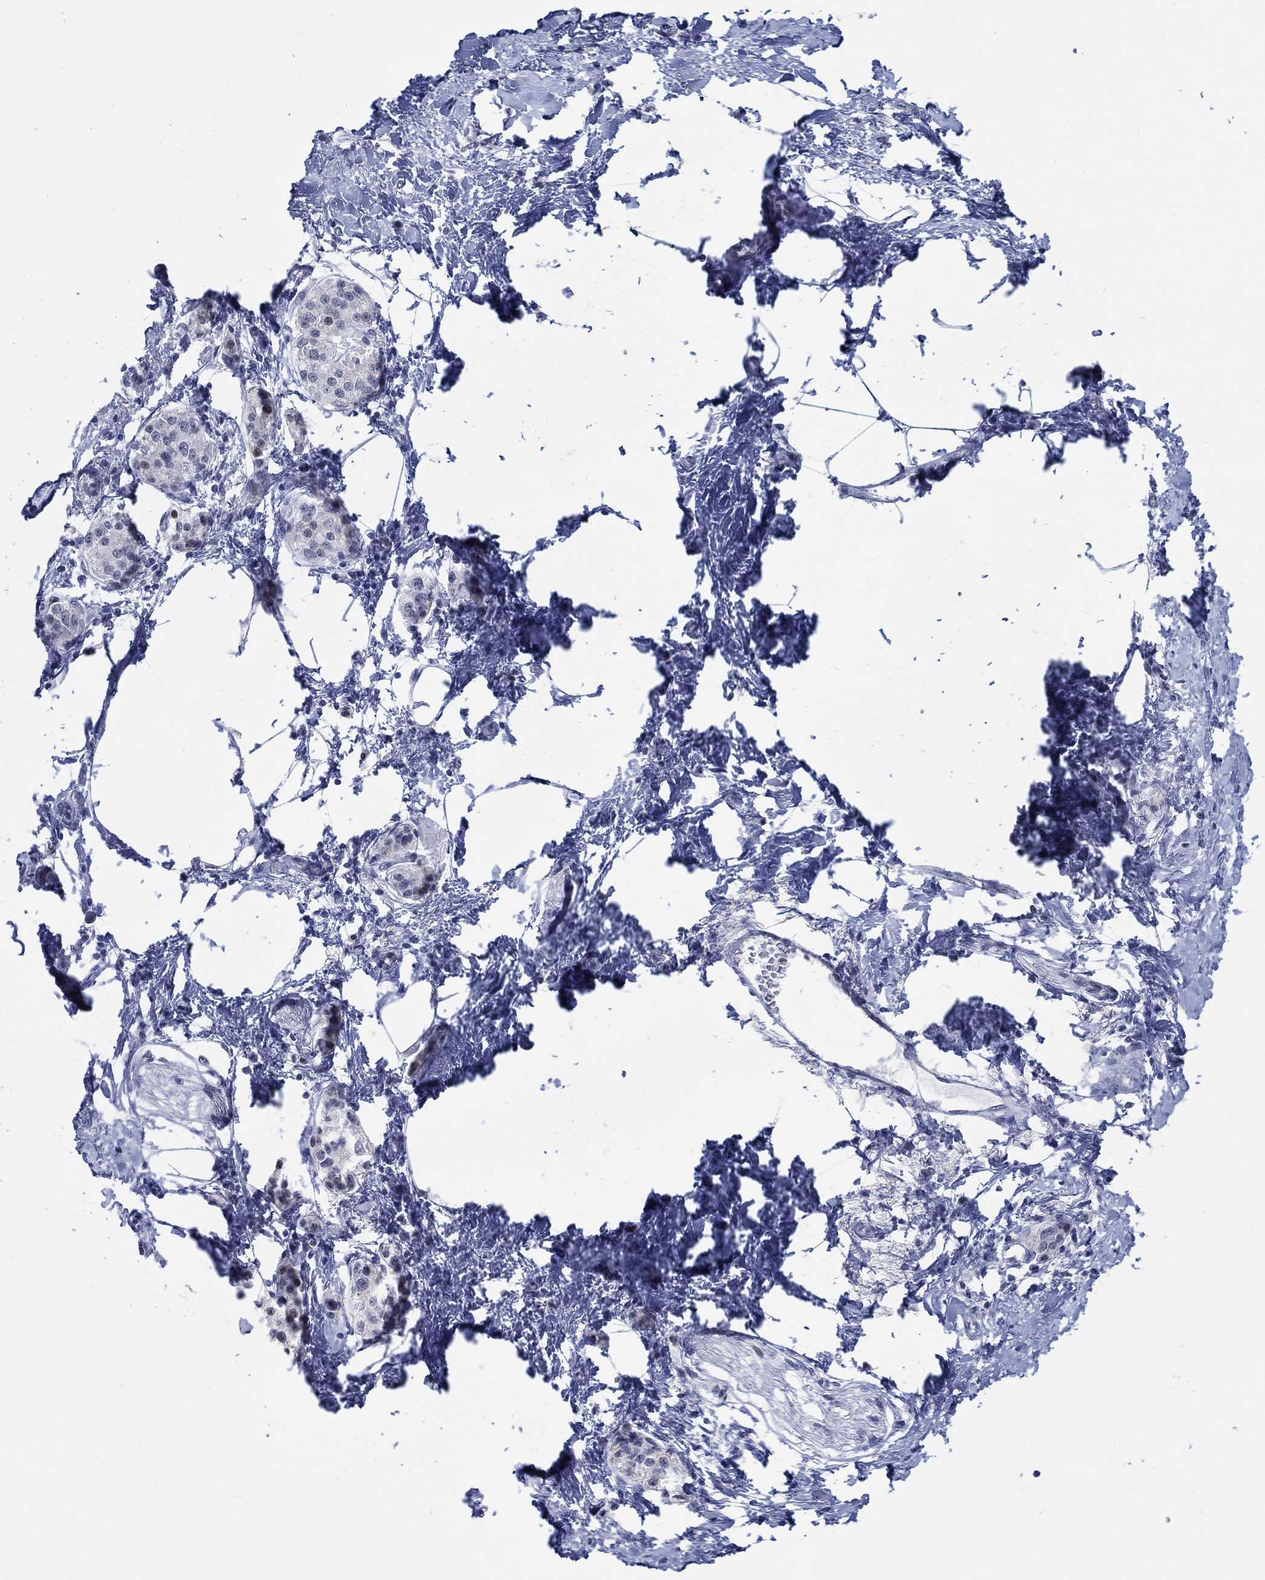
{"staining": {"intensity": "negative", "quantity": "none", "location": "none"}, "tissue": "pancreatic cancer", "cell_type": "Tumor cells", "image_type": "cancer", "snomed": [{"axis": "morphology", "description": "Normal tissue, NOS"}, {"axis": "morphology", "description": "Adenocarcinoma, NOS"}, {"axis": "topography", "description": "Pancreas"}, {"axis": "topography", "description": "Duodenum"}], "caption": "High magnification brightfield microscopy of pancreatic cancer stained with DAB (3,3'-diaminobenzidine) (brown) and counterstained with hematoxylin (blue): tumor cells show no significant positivity.", "gene": "NEU3", "patient": {"sex": "female", "age": 60}}